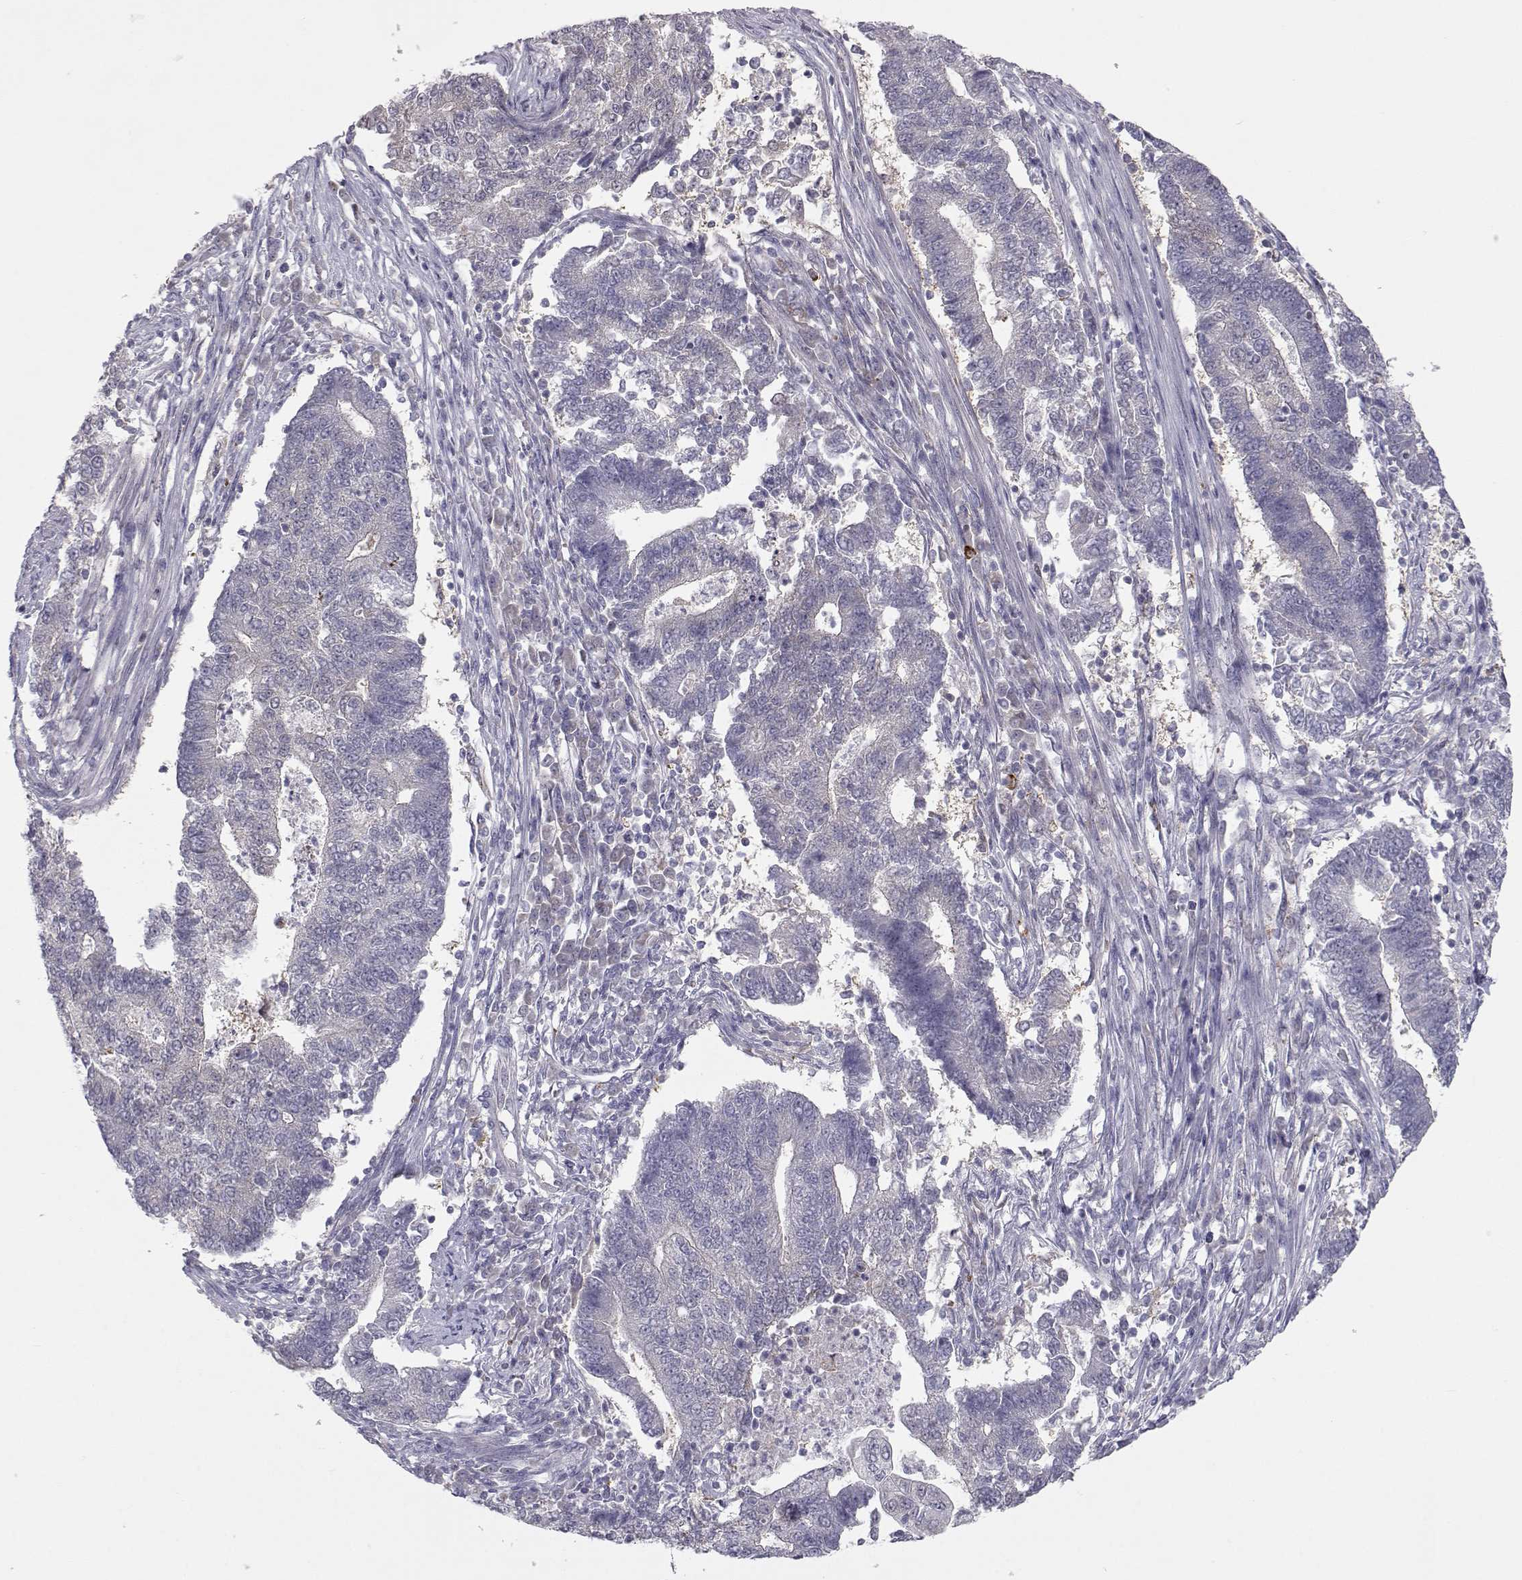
{"staining": {"intensity": "negative", "quantity": "none", "location": "none"}, "tissue": "endometrial cancer", "cell_type": "Tumor cells", "image_type": "cancer", "snomed": [{"axis": "morphology", "description": "Adenocarcinoma, NOS"}, {"axis": "topography", "description": "Uterus"}, {"axis": "topography", "description": "Endometrium"}], "caption": "An image of human endometrial cancer is negative for staining in tumor cells.", "gene": "NPVF", "patient": {"sex": "female", "age": 54}}